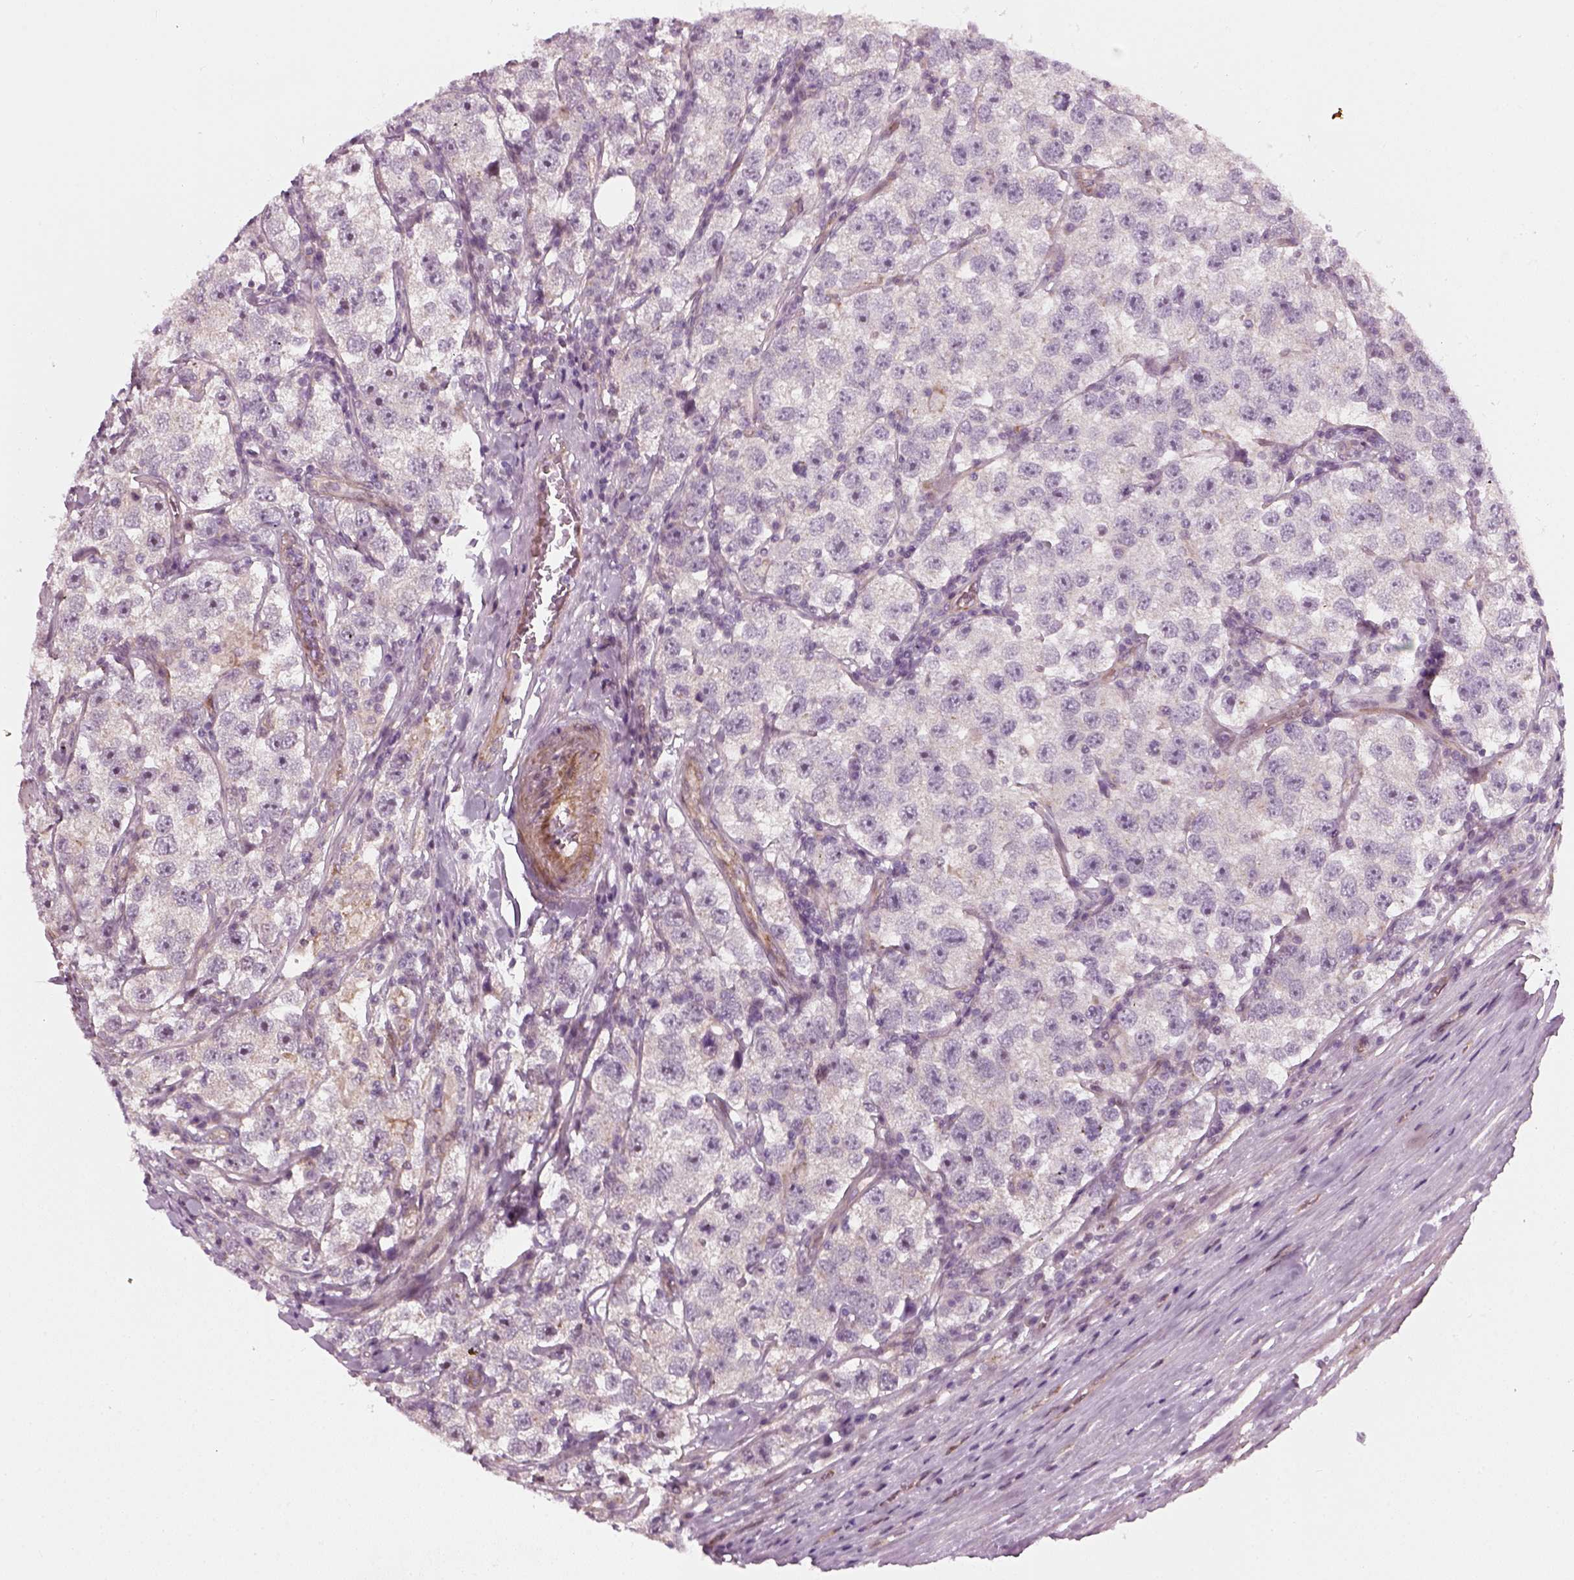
{"staining": {"intensity": "negative", "quantity": "none", "location": "none"}, "tissue": "testis cancer", "cell_type": "Tumor cells", "image_type": "cancer", "snomed": [{"axis": "morphology", "description": "Seminoma, NOS"}, {"axis": "topography", "description": "Testis"}], "caption": "DAB immunohistochemical staining of seminoma (testis) shows no significant positivity in tumor cells.", "gene": "DNASE1L1", "patient": {"sex": "male", "age": 26}}